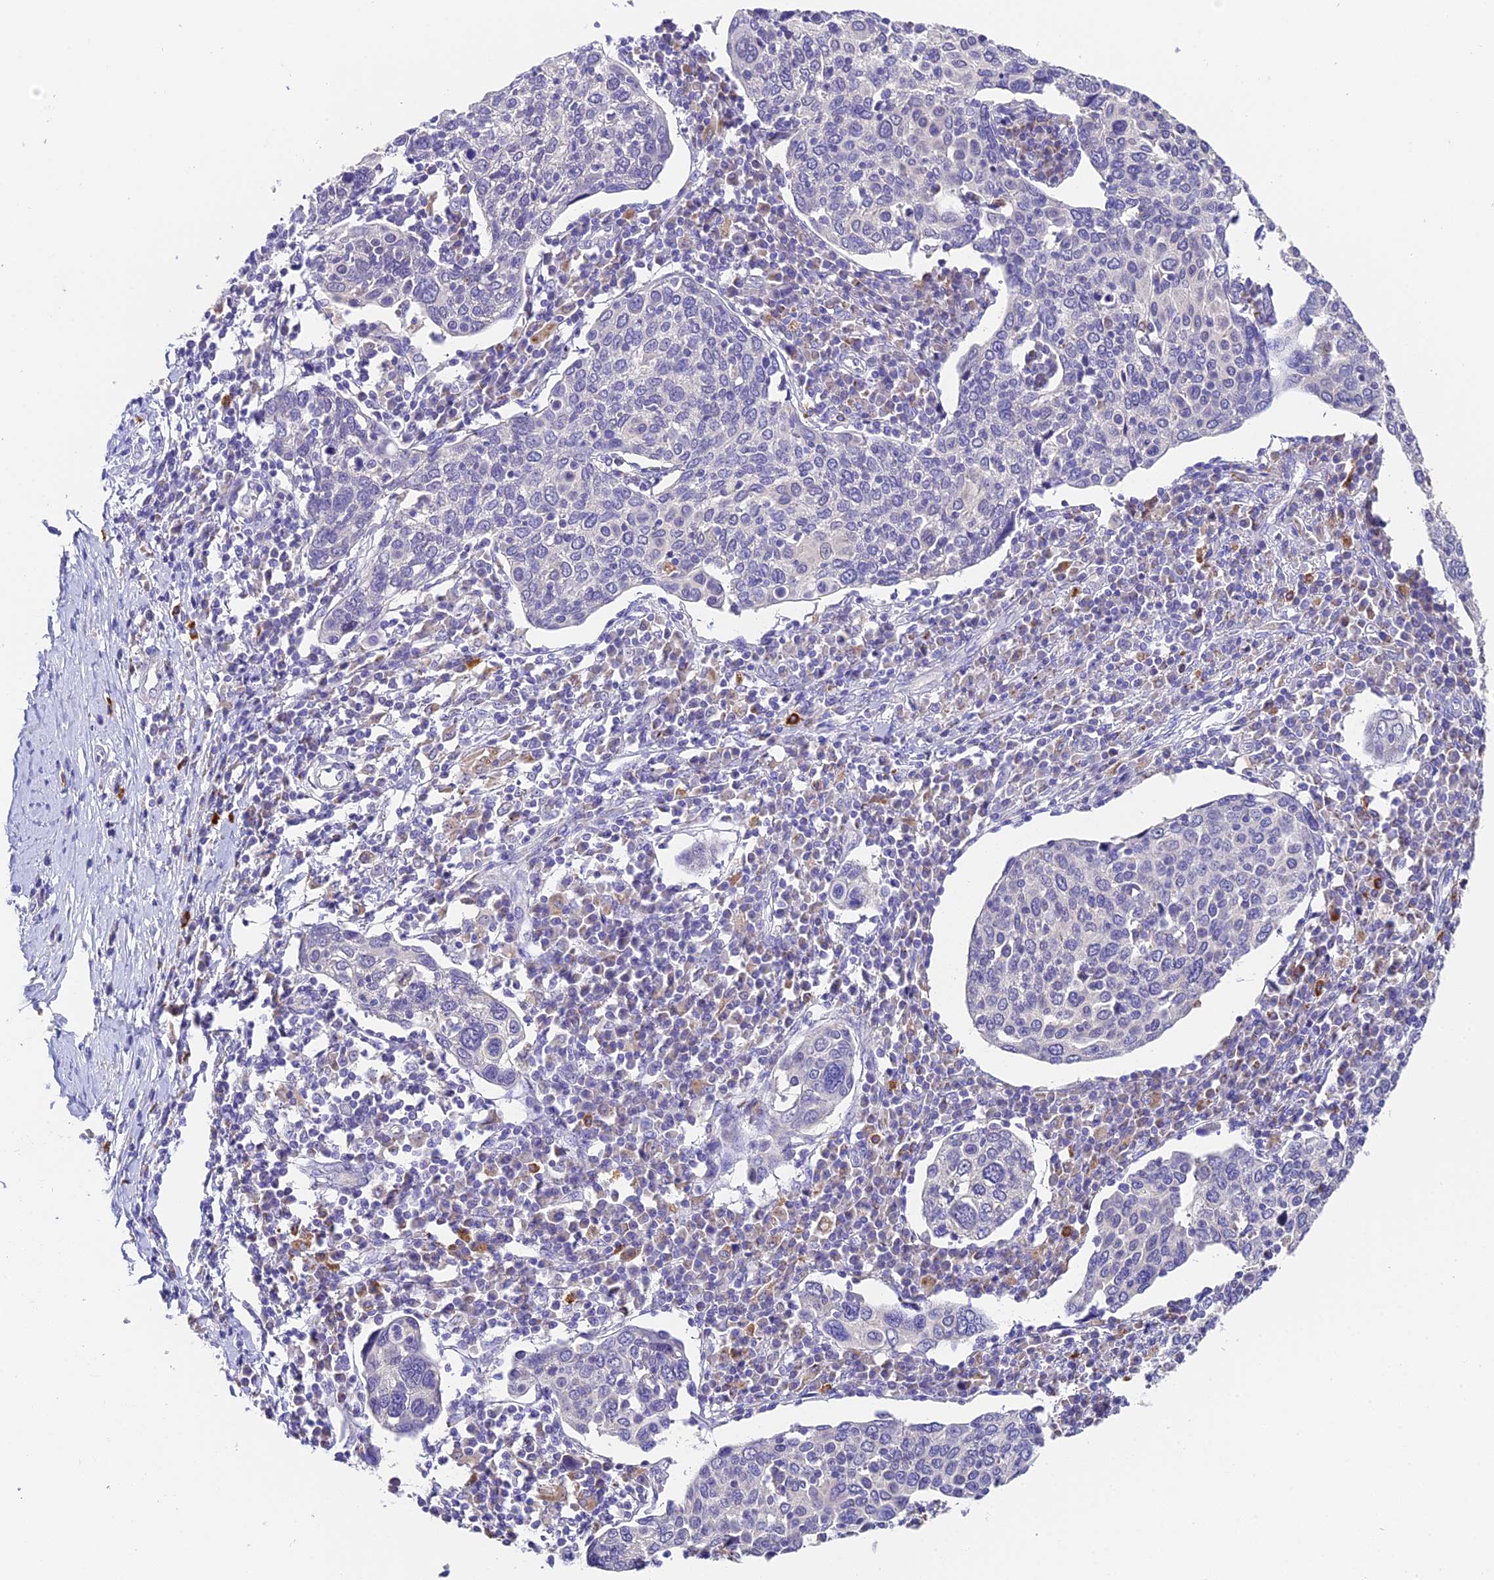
{"staining": {"intensity": "negative", "quantity": "none", "location": "none"}, "tissue": "cervical cancer", "cell_type": "Tumor cells", "image_type": "cancer", "snomed": [{"axis": "morphology", "description": "Squamous cell carcinoma, NOS"}, {"axis": "topography", "description": "Cervix"}], "caption": "Human cervical cancer (squamous cell carcinoma) stained for a protein using immunohistochemistry (IHC) displays no expression in tumor cells.", "gene": "LYPD6", "patient": {"sex": "female", "age": 40}}